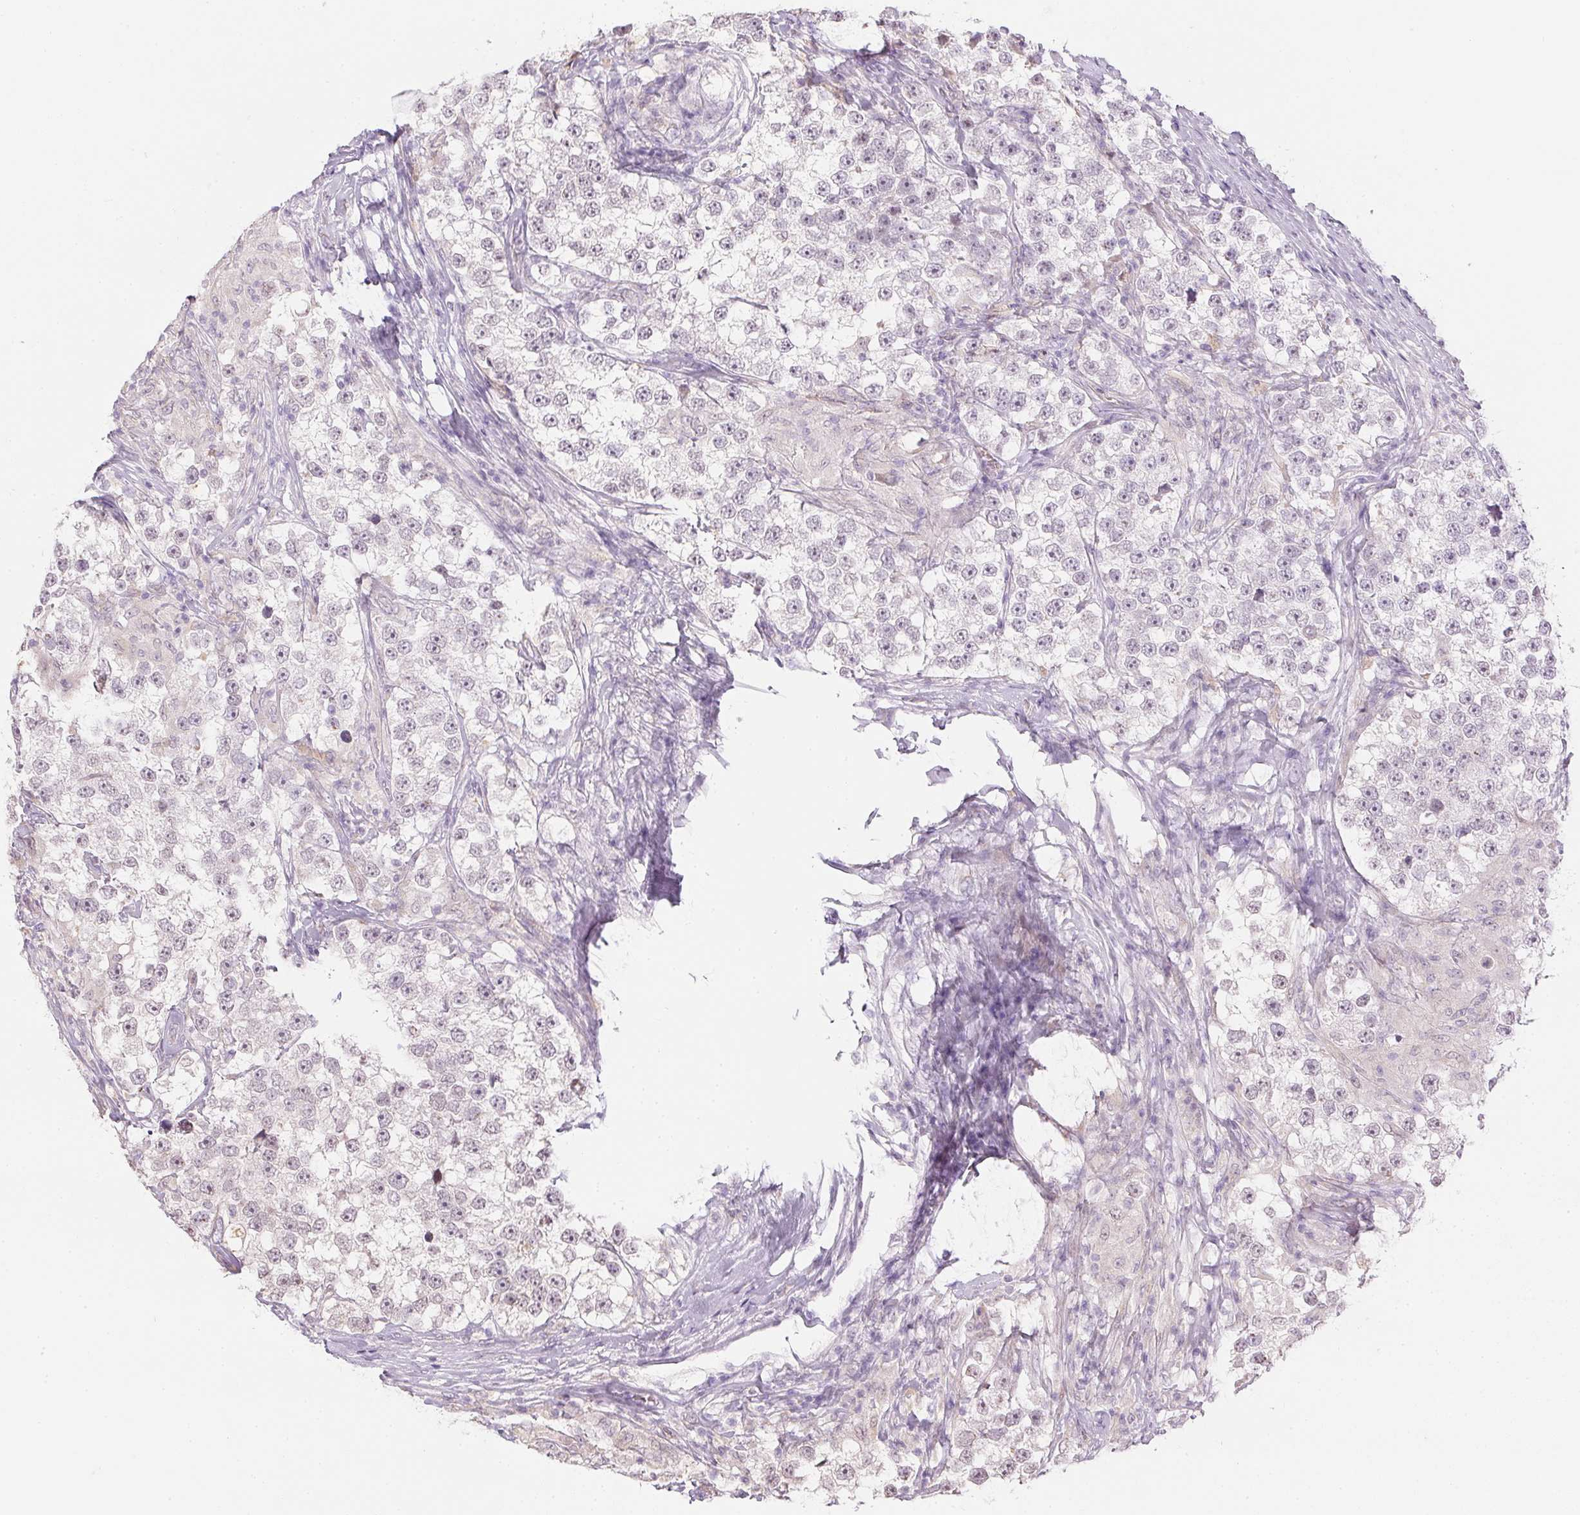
{"staining": {"intensity": "weak", "quantity": "<25%", "location": "nuclear"}, "tissue": "testis cancer", "cell_type": "Tumor cells", "image_type": "cancer", "snomed": [{"axis": "morphology", "description": "Seminoma, NOS"}, {"axis": "topography", "description": "Testis"}], "caption": "There is no significant positivity in tumor cells of testis seminoma.", "gene": "CTCFL", "patient": {"sex": "male", "age": 46}}